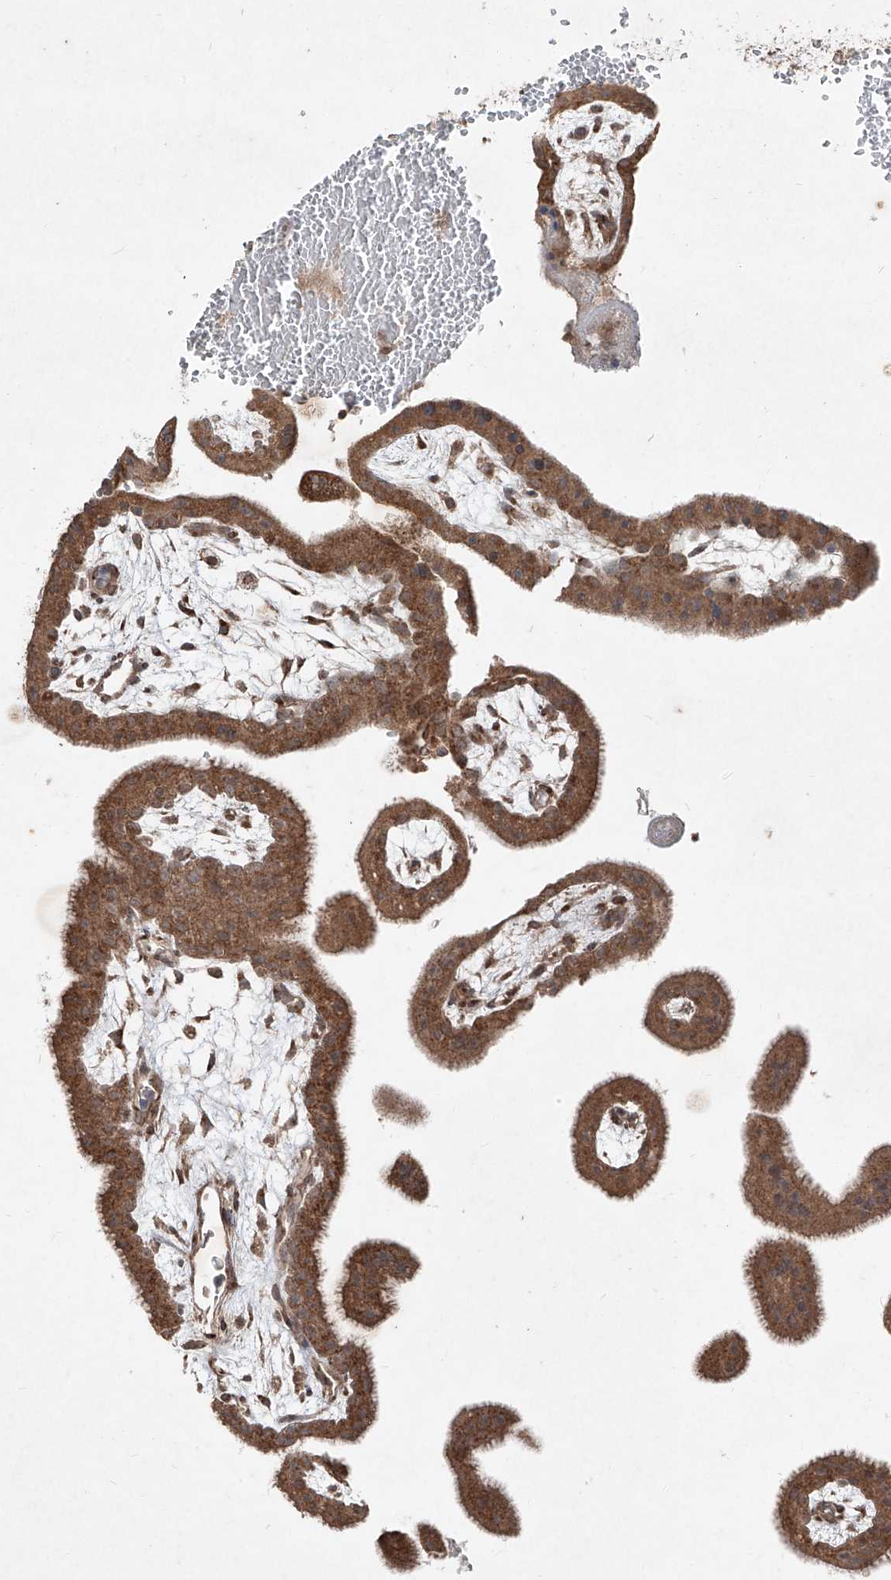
{"staining": {"intensity": "moderate", "quantity": ">75%", "location": "cytoplasmic/membranous"}, "tissue": "placenta", "cell_type": "Decidual cells", "image_type": "normal", "snomed": [{"axis": "morphology", "description": "Normal tissue, NOS"}, {"axis": "topography", "description": "Placenta"}], "caption": "A photomicrograph showing moderate cytoplasmic/membranous expression in about >75% of decidual cells in normal placenta, as visualized by brown immunohistochemical staining.", "gene": "ABCD3", "patient": {"sex": "female", "age": 35}}